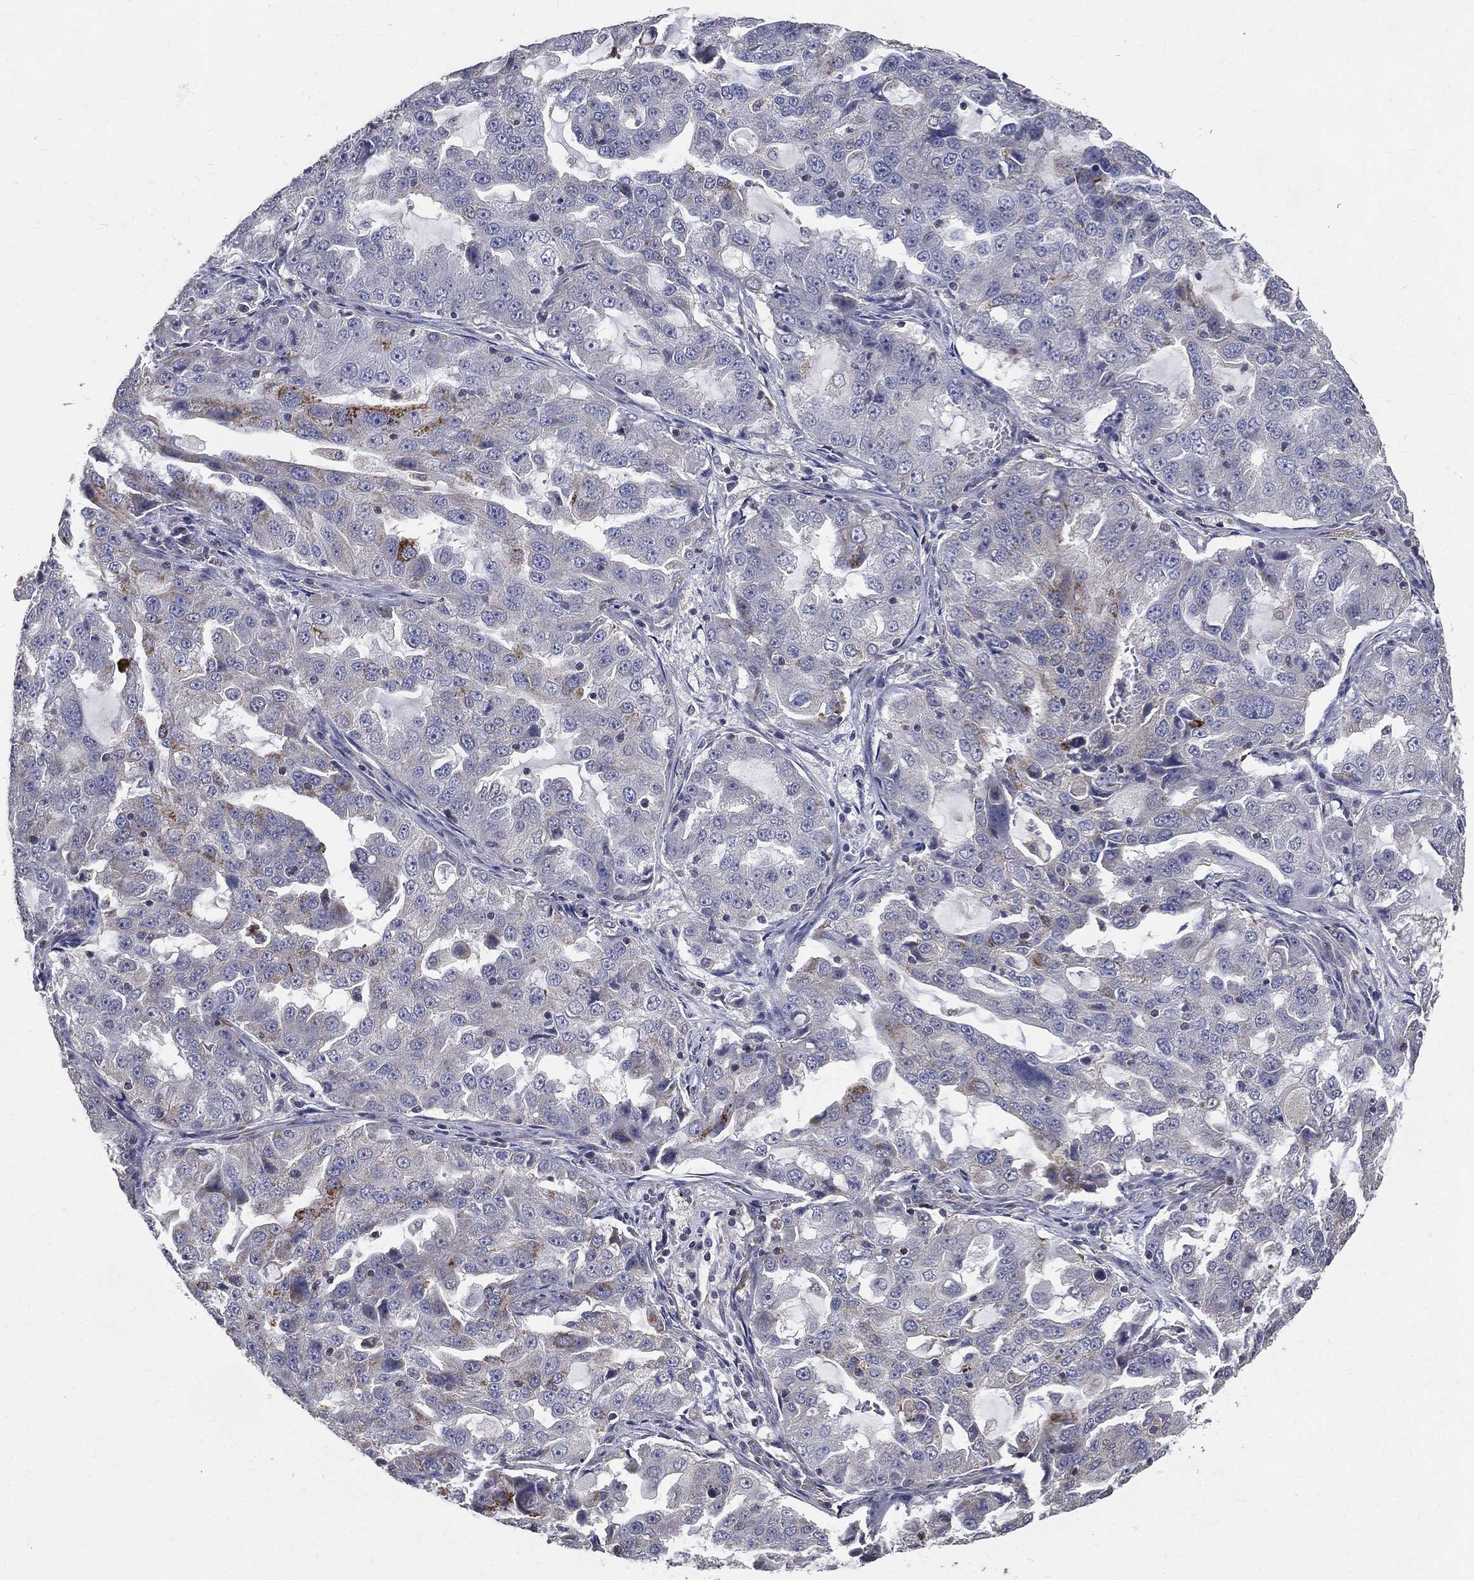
{"staining": {"intensity": "strong", "quantity": "<25%", "location": "cytoplasmic/membranous"}, "tissue": "lung cancer", "cell_type": "Tumor cells", "image_type": "cancer", "snomed": [{"axis": "morphology", "description": "Adenocarcinoma, NOS"}, {"axis": "topography", "description": "Lung"}], "caption": "The image shows immunohistochemical staining of lung adenocarcinoma. There is strong cytoplasmic/membranous positivity is identified in approximately <25% of tumor cells. The staining was performed using DAB, with brown indicating positive protein expression. Nuclei are stained blue with hematoxylin.", "gene": "SERPINB2", "patient": {"sex": "female", "age": 61}}